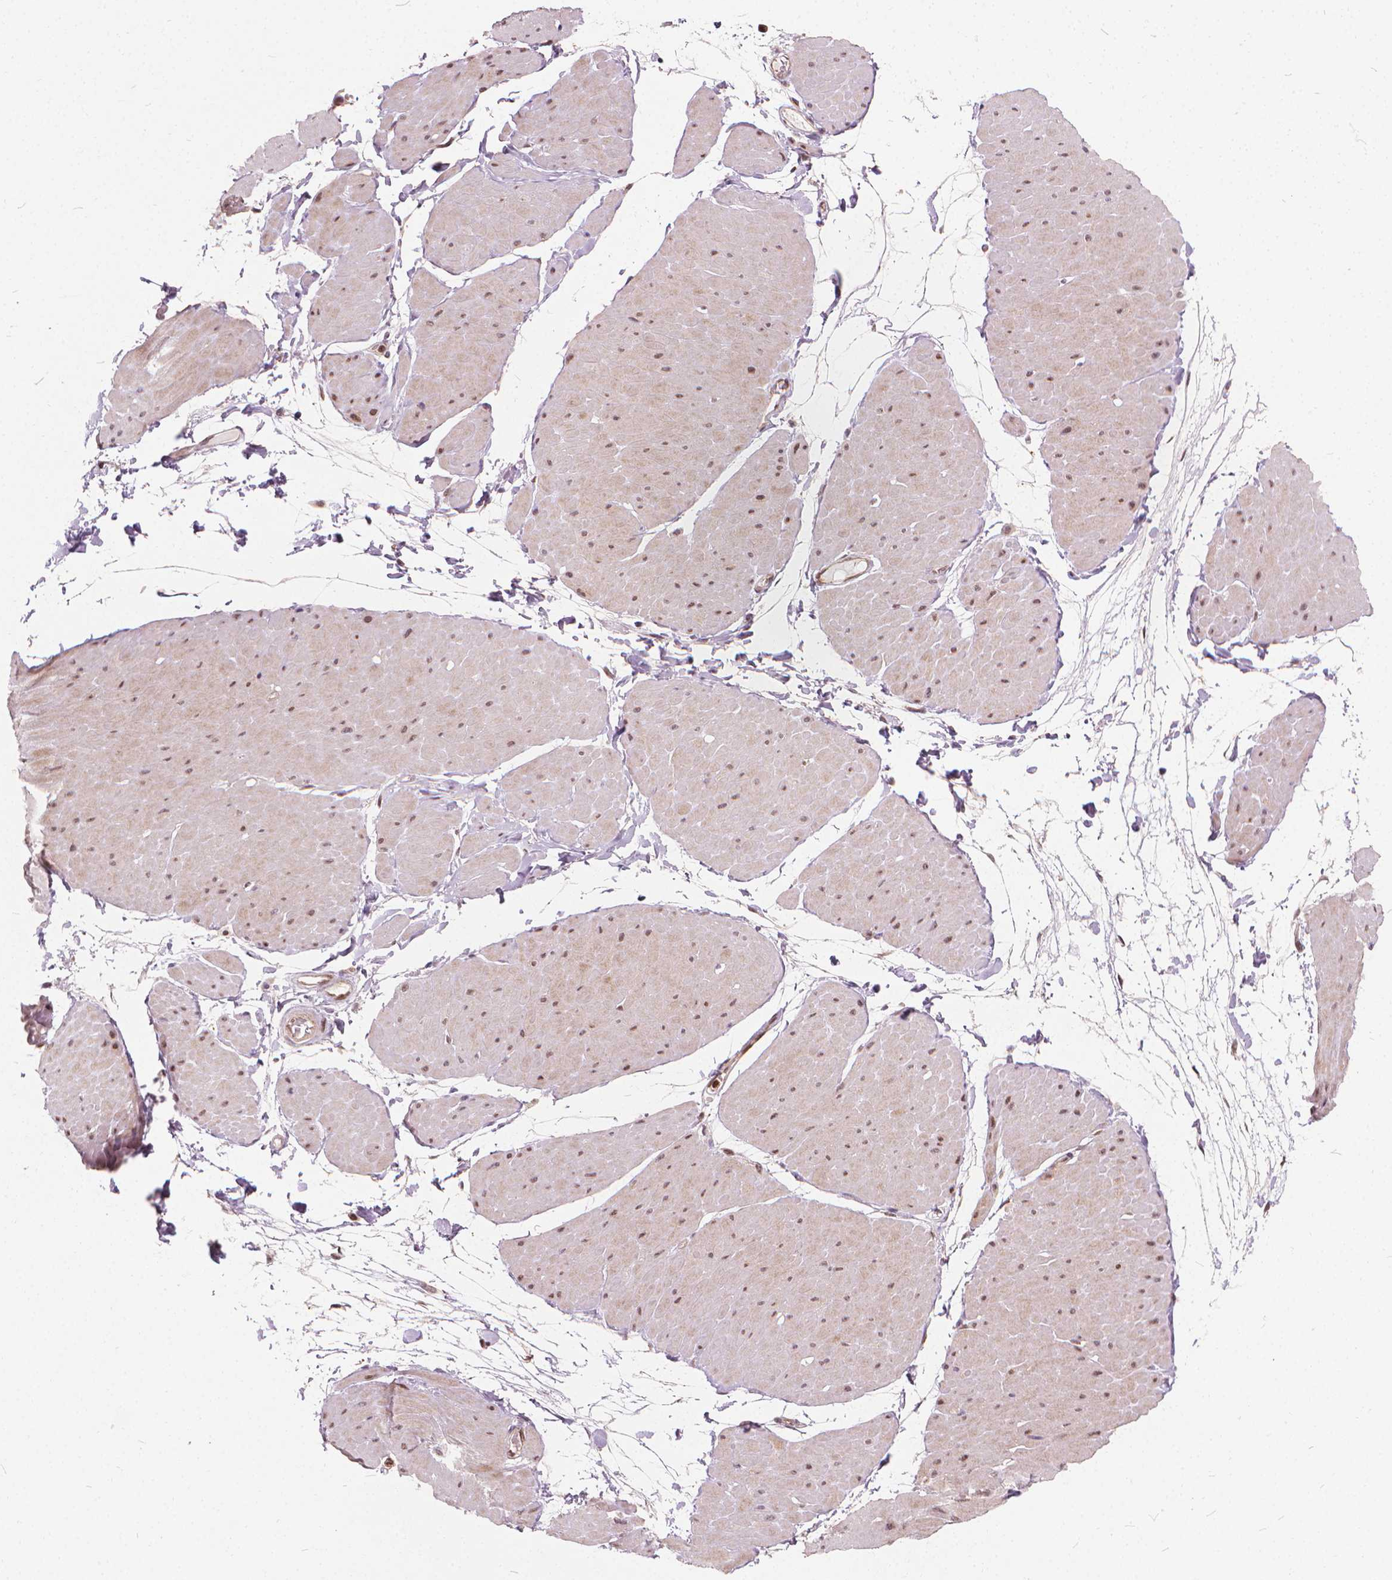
{"staining": {"intensity": "negative", "quantity": "none", "location": "none"}, "tissue": "adipose tissue", "cell_type": "Adipocytes", "image_type": "normal", "snomed": [{"axis": "morphology", "description": "Normal tissue, NOS"}, {"axis": "topography", "description": "Smooth muscle"}, {"axis": "topography", "description": "Peripheral nerve tissue"}], "caption": "Adipose tissue stained for a protein using immunohistochemistry reveals no expression adipocytes.", "gene": "STAT5B", "patient": {"sex": "male", "age": 58}}